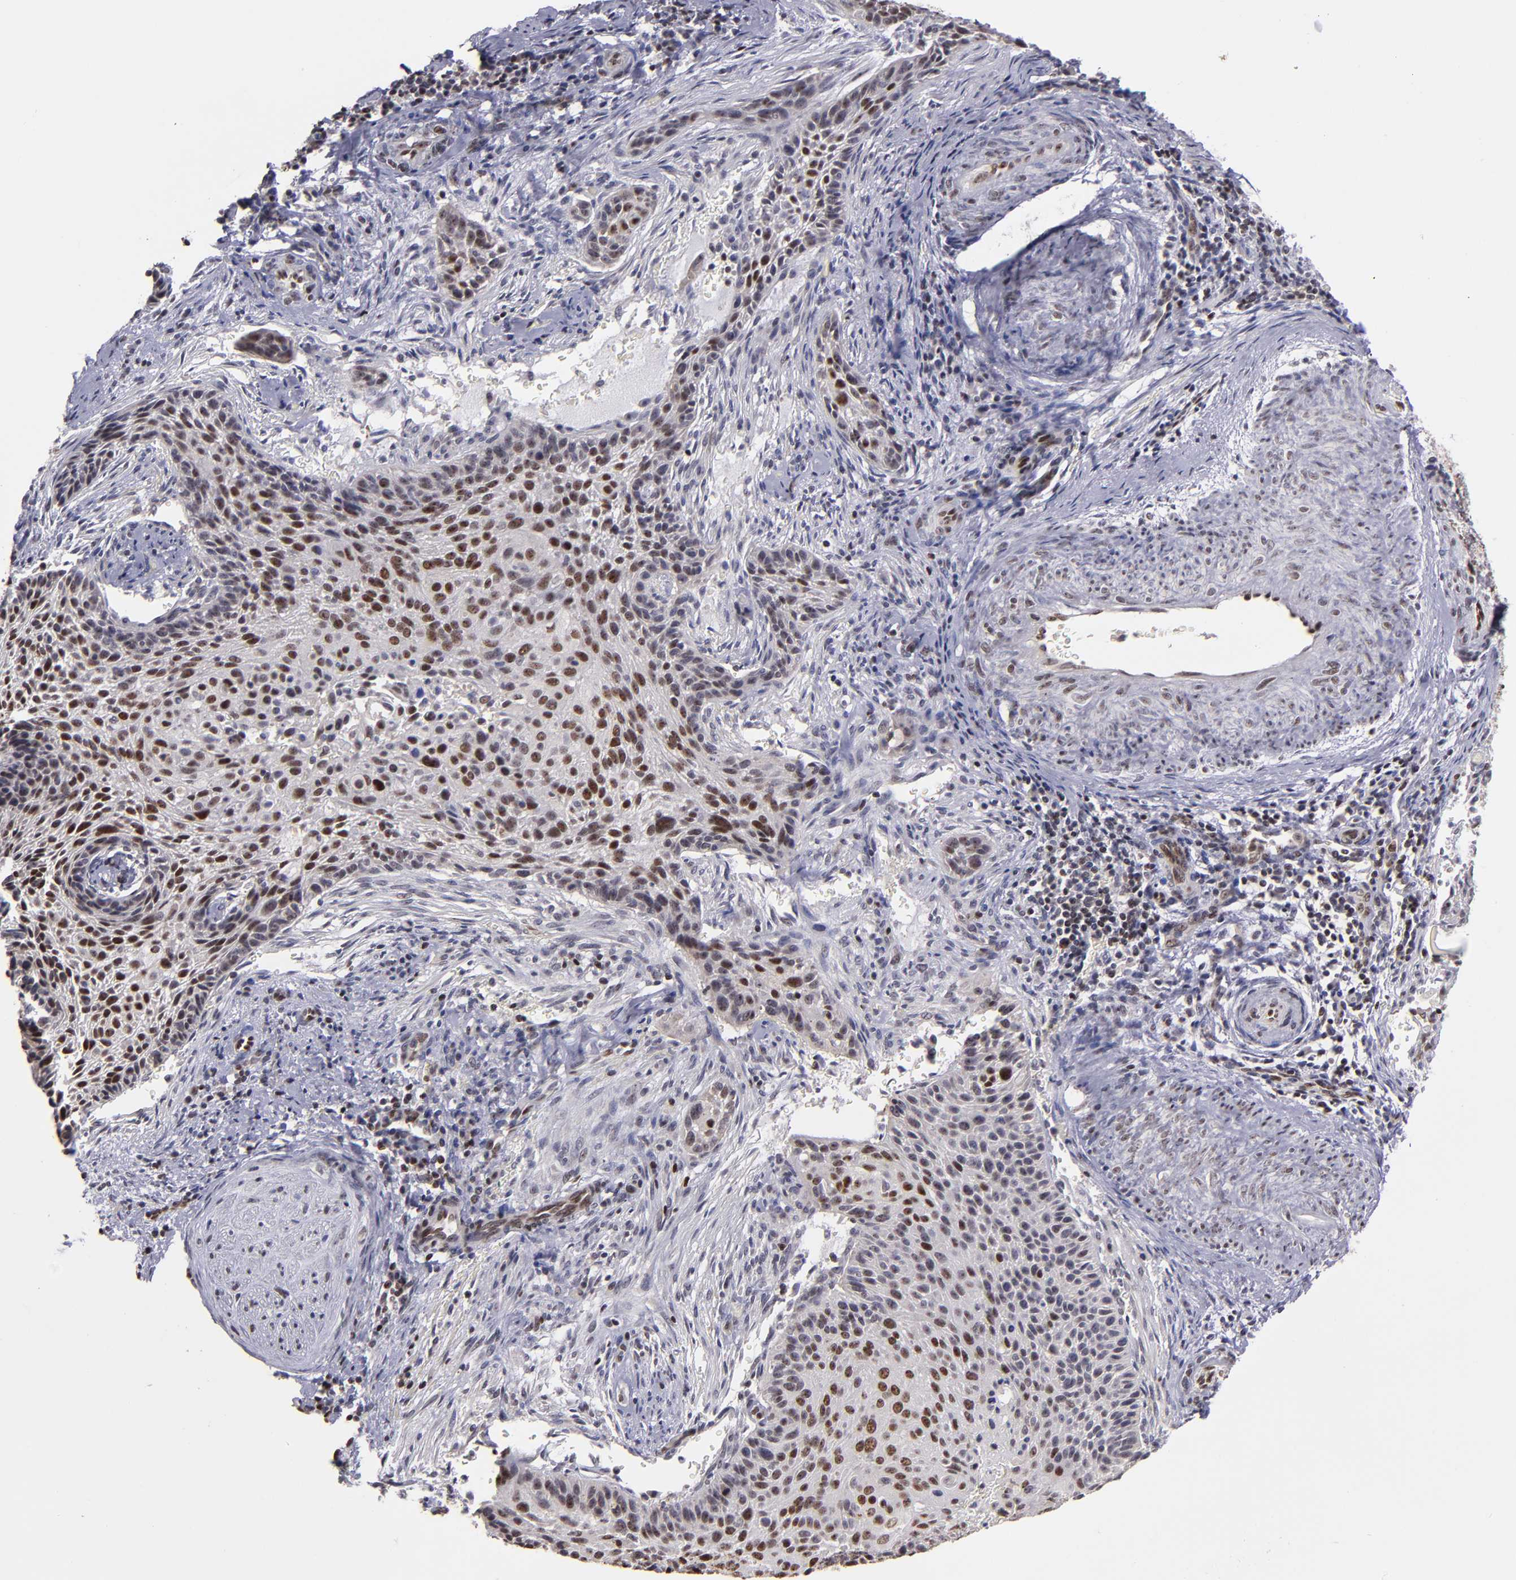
{"staining": {"intensity": "moderate", "quantity": "25%-75%", "location": "cytoplasmic/membranous,nuclear"}, "tissue": "cervical cancer", "cell_type": "Tumor cells", "image_type": "cancer", "snomed": [{"axis": "morphology", "description": "Squamous cell carcinoma, NOS"}, {"axis": "topography", "description": "Cervix"}], "caption": "Immunohistochemical staining of human cervical cancer exhibits medium levels of moderate cytoplasmic/membranous and nuclear protein expression in approximately 25%-75% of tumor cells. (Stains: DAB in brown, nuclei in blue, Microscopy: brightfield microscopy at high magnification).", "gene": "DDX24", "patient": {"sex": "female", "age": 33}}